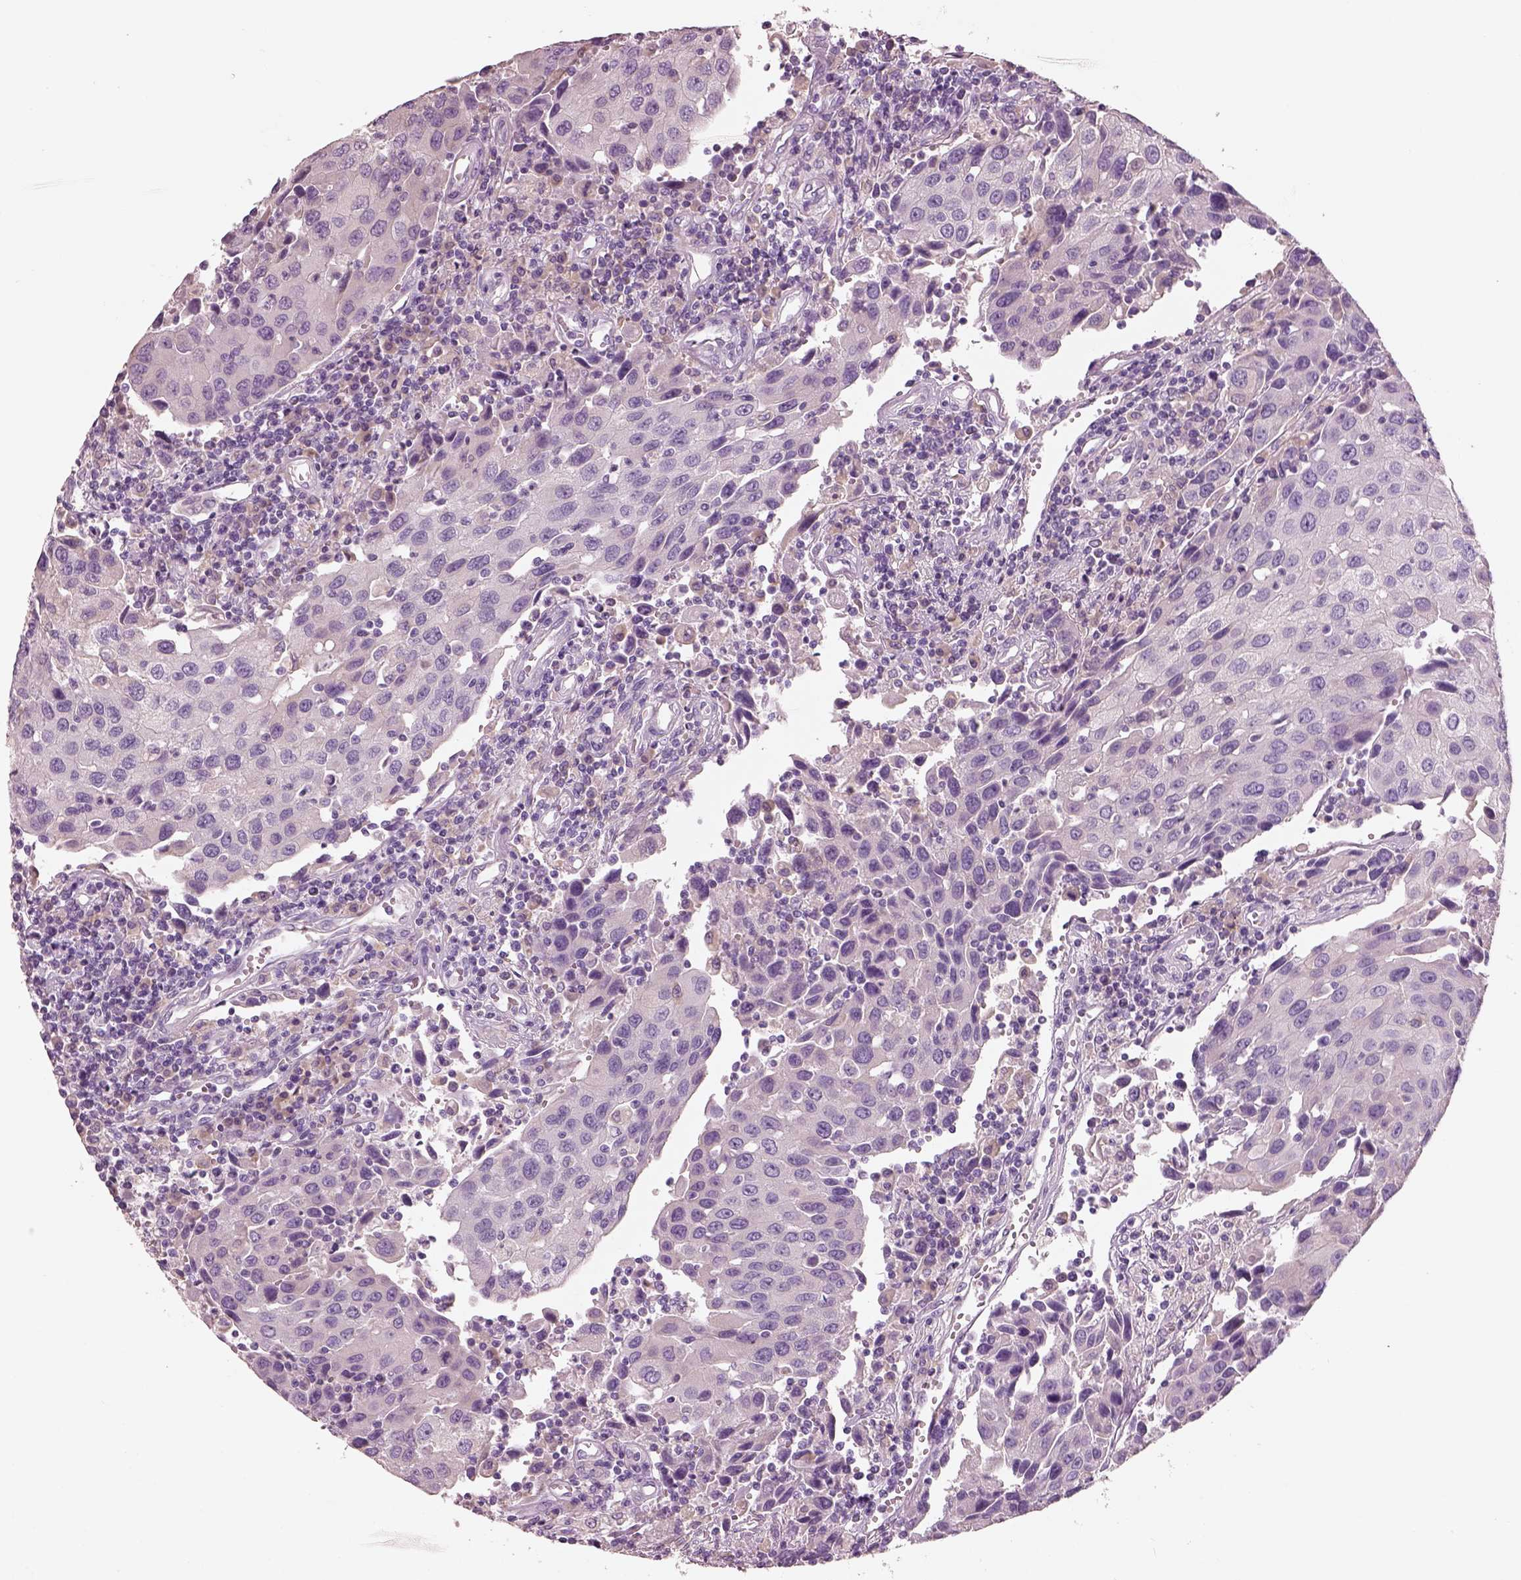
{"staining": {"intensity": "negative", "quantity": "none", "location": "none"}, "tissue": "urothelial cancer", "cell_type": "Tumor cells", "image_type": "cancer", "snomed": [{"axis": "morphology", "description": "Urothelial carcinoma, High grade"}, {"axis": "topography", "description": "Urinary bladder"}], "caption": "Urothelial cancer stained for a protein using immunohistochemistry (IHC) shows no expression tumor cells.", "gene": "PNOC", "patient": {"sex": "female", "age": 85}}